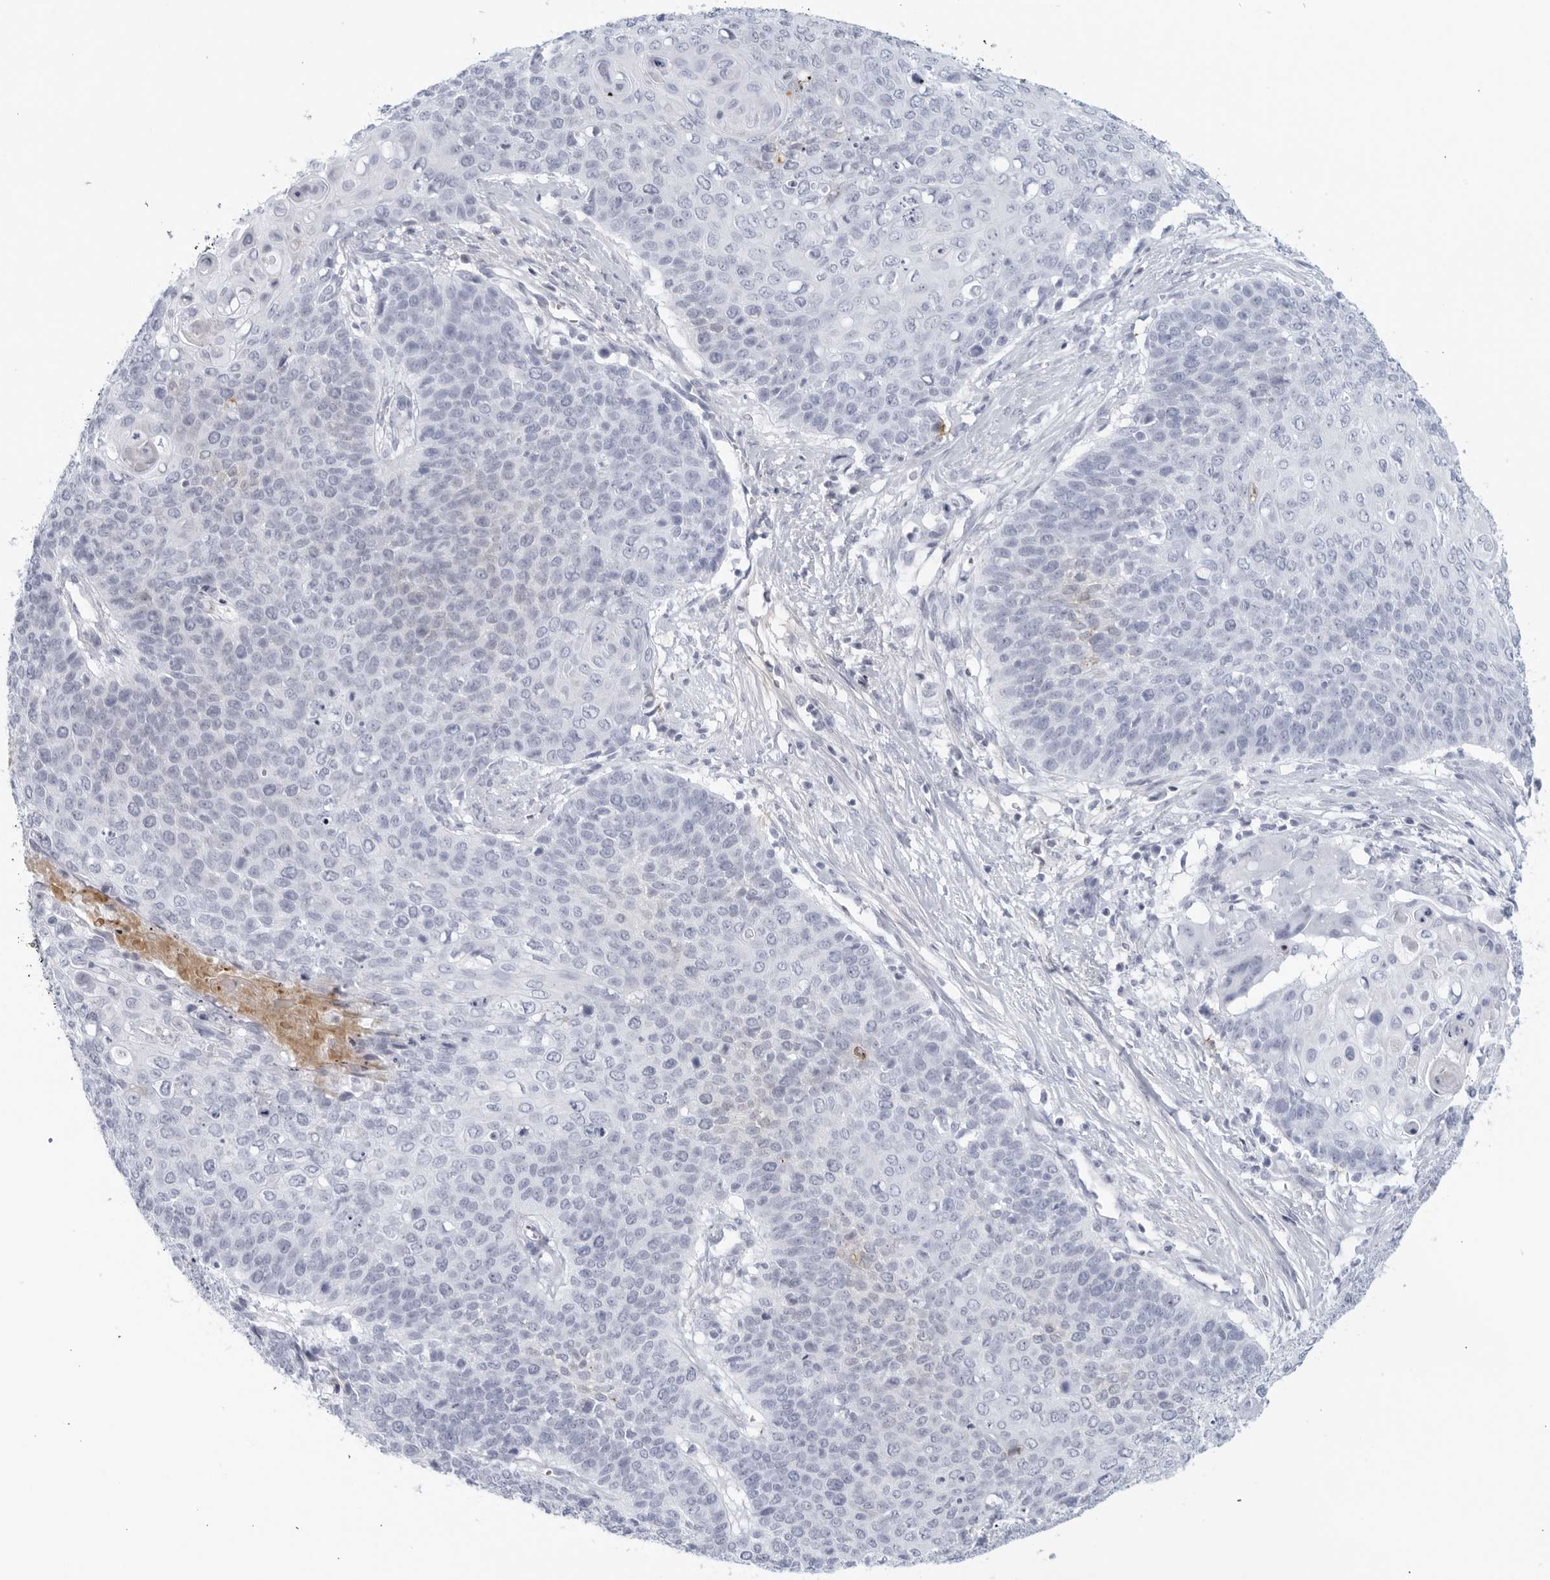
{"staining": {"intensity": "negative", "quantity": "none", "location": "none"}, "tissue": "cervical cancer", "cell_type": "Tumor cells", "image_type": "cancer", "snomed": [{"axis": "morphology", "description": "Squamous cell carcinoma, NOS"}, {"axis": "topography", "description": "Cervix"}], "caption": "Cervical cancer (squamous cell carcinoma) stained for a protein using immunohistochemistry demonstrates no positivity tumor cells.", "gene": "FGG", "patient": {"sex": "female", "age": 39}}